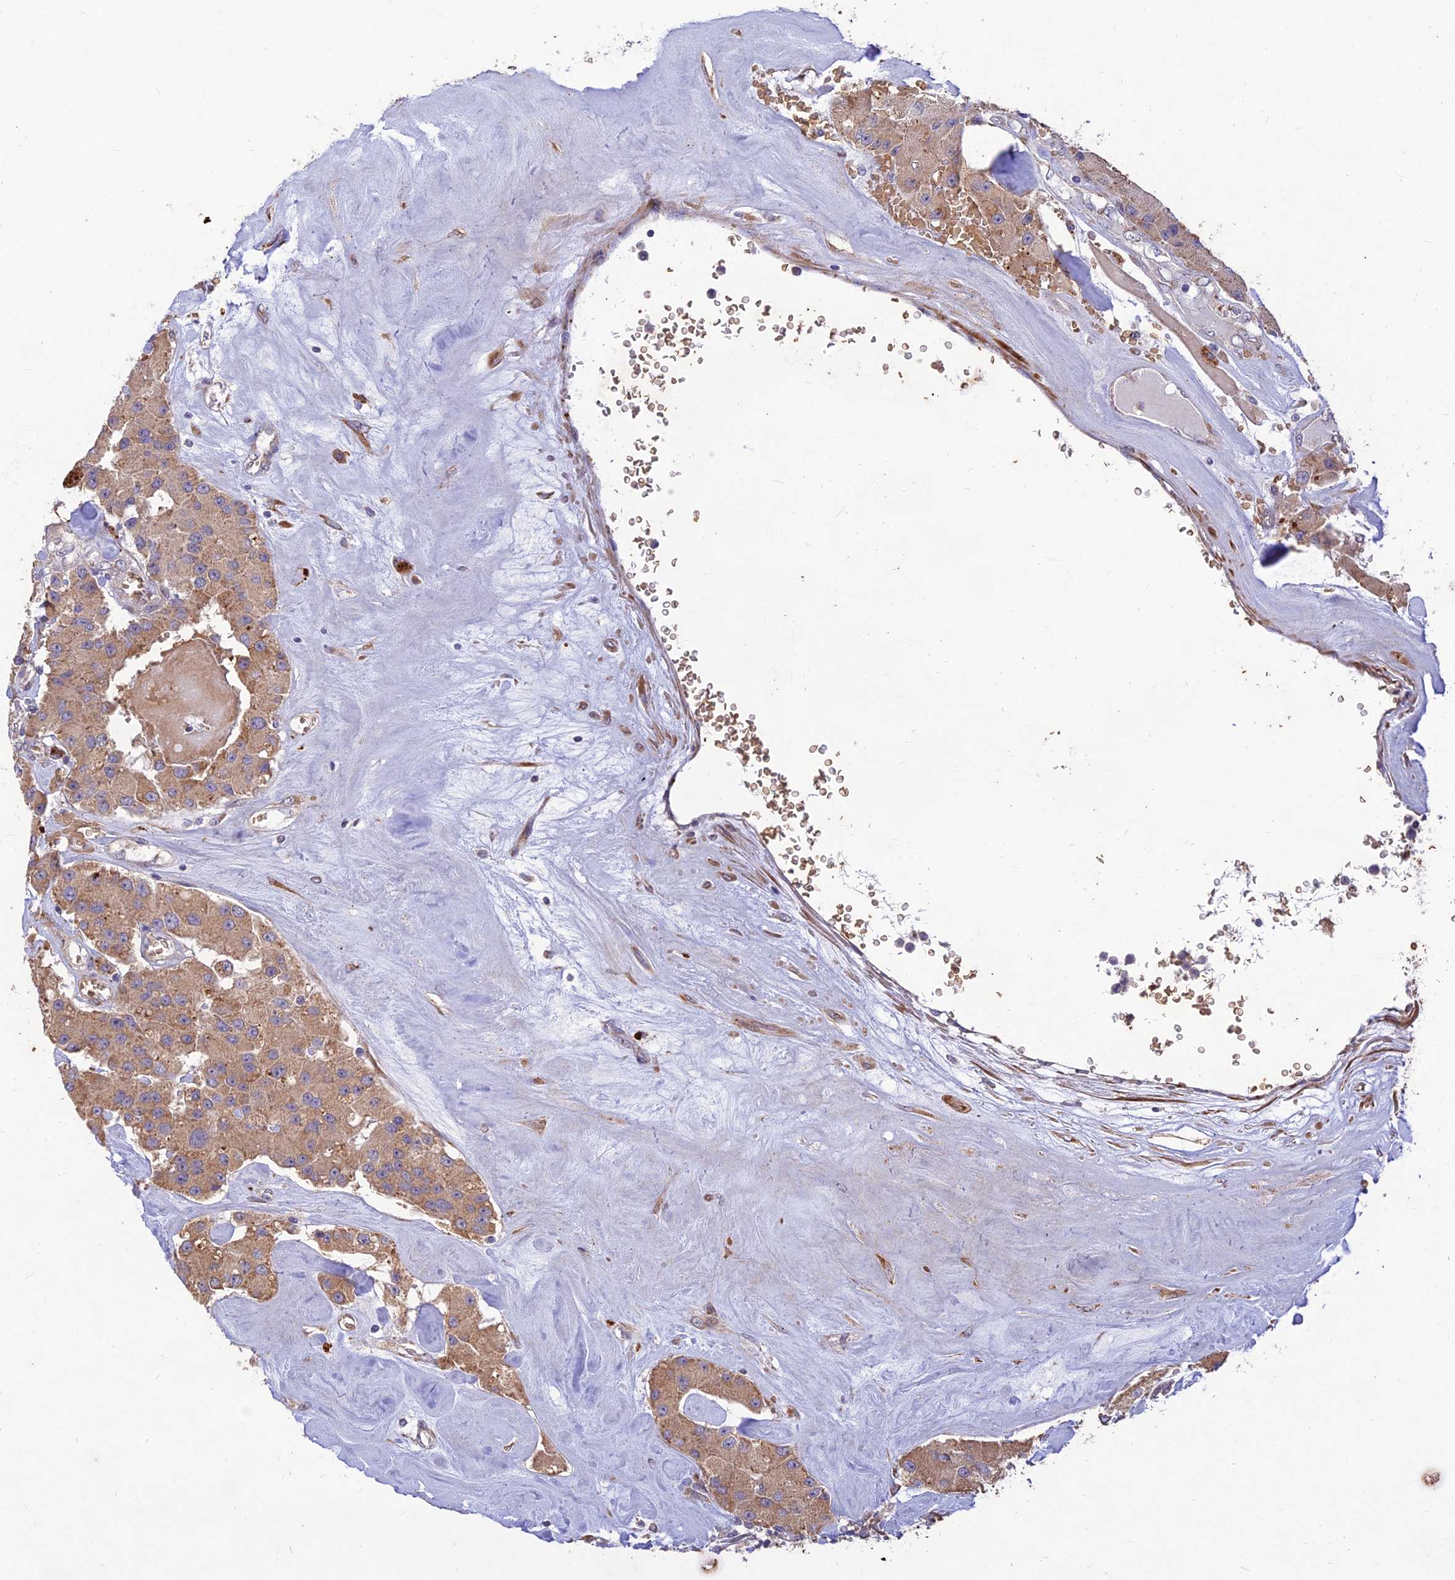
{"staining": {"intensity": "moderate", "quantity": ">75%", "location": "cytoplasmic/membranous"}, "tissue": "carcinoid", "cell_type": "Tumor cells", "image_type": "cancer", "snomed": [{"axis": "morphology", "description": "Carcinoid, malignant, NOS"}, {"axis": "topography", "description": "Pancreas"}], "caption": "A medium amount of moderate cytoplasmic/membranous expression is identified in approximately >75% of tumor cells in carcinoid tissue.", "gene": "PPP1R11", "patient": {"sex": "male", "age": 41}}